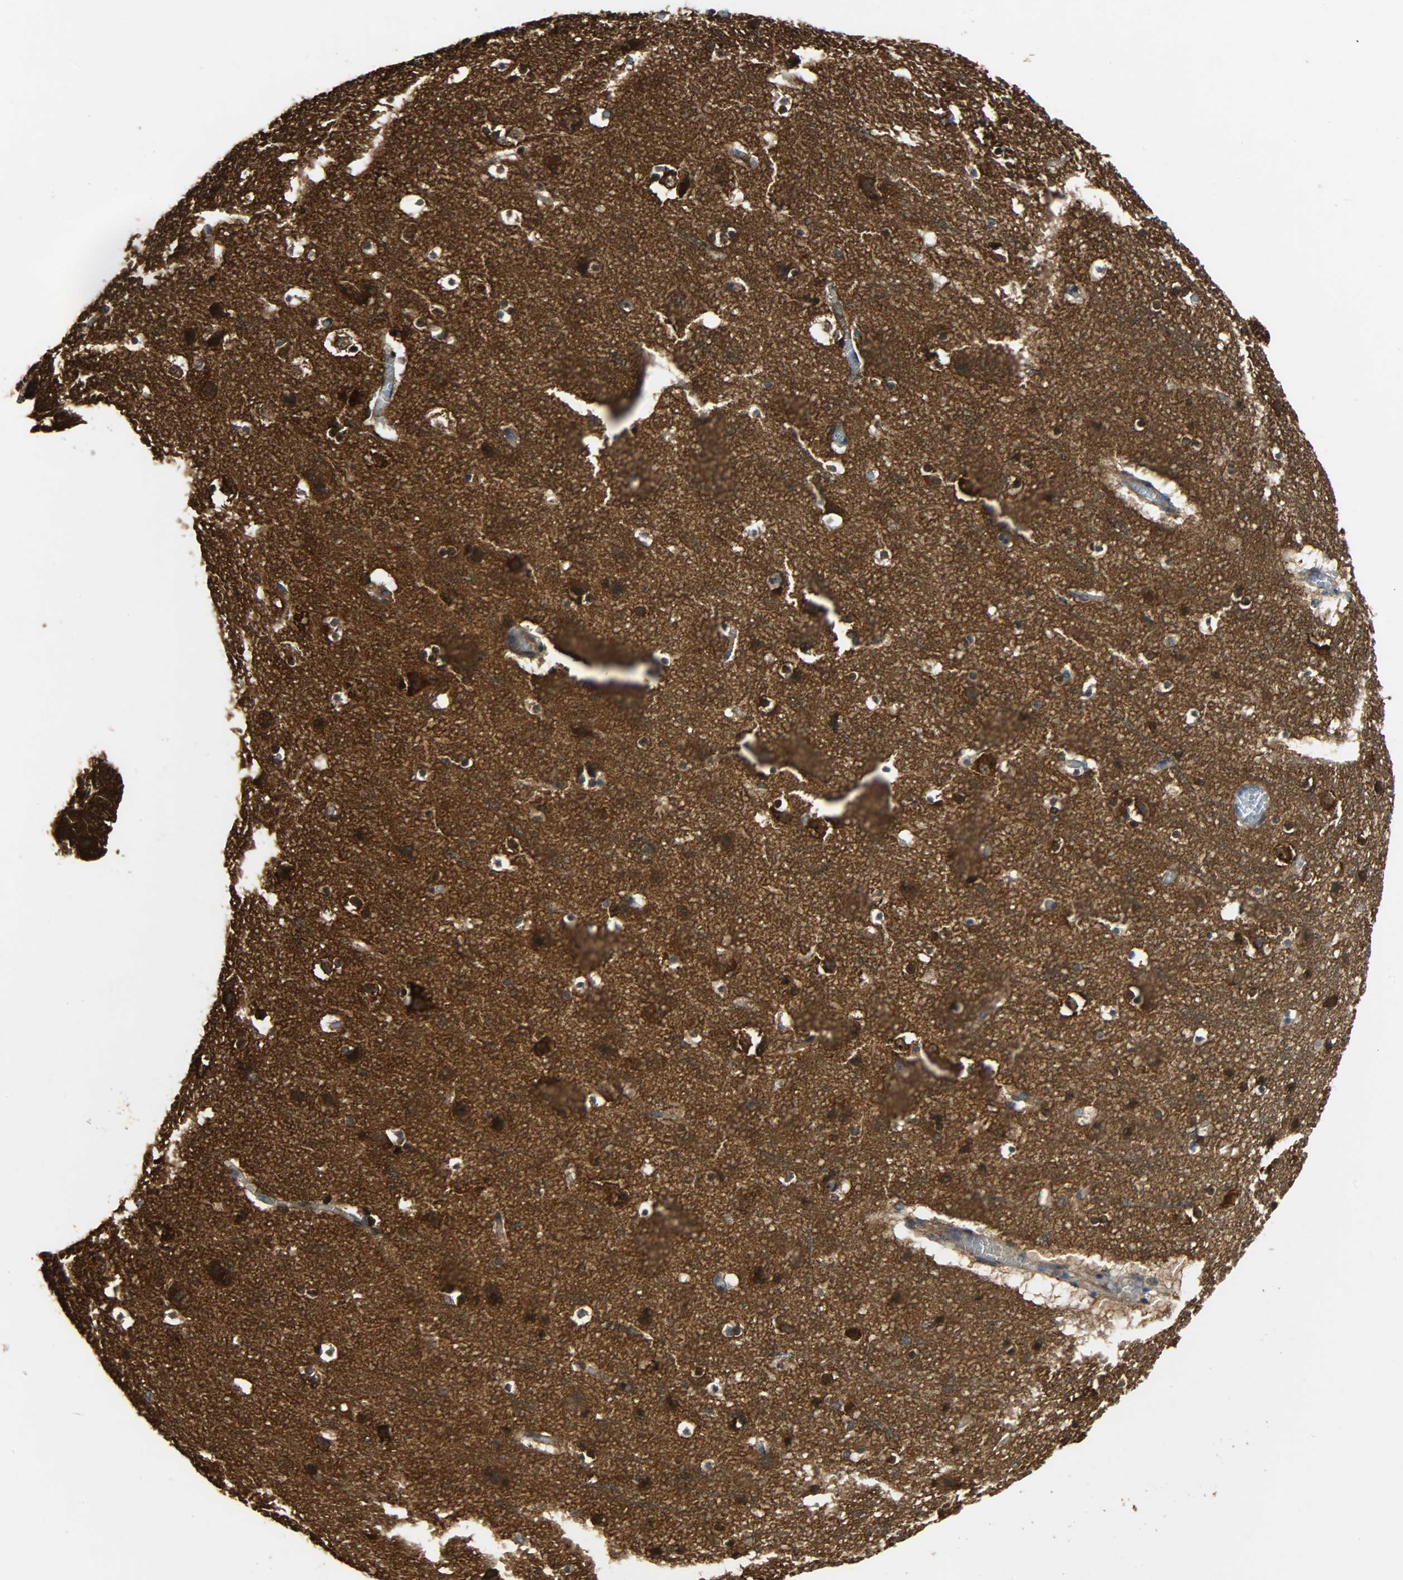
{"staining": {"intensity": "moderate", "quantity": ">75%", "location": "cytoplasmic/membranous"}, "tissue": "cerebral cortex", "cell_type": "Endothelial cells", "image_type": "normal", "snomed": [{"axis": "morphology", "description": "Normal tissue, NOS"}, {"axis": "topography", "description": "Cerebral cortex"}], "caption": "Cerebral cortex stained with immunohistochemistry exhibits moderate cytoplasmic/membranous staining in about >75% of endothelial cells. The staining was performed using DAB (3,3'-diaminobenzidine) to visualize the protein expression in brown, while the nuclei were stained in blue with hematoxylin (Magnification: 20x).", "gene": "C1orf198", "patient": {"sex": "male", "age": 45}}